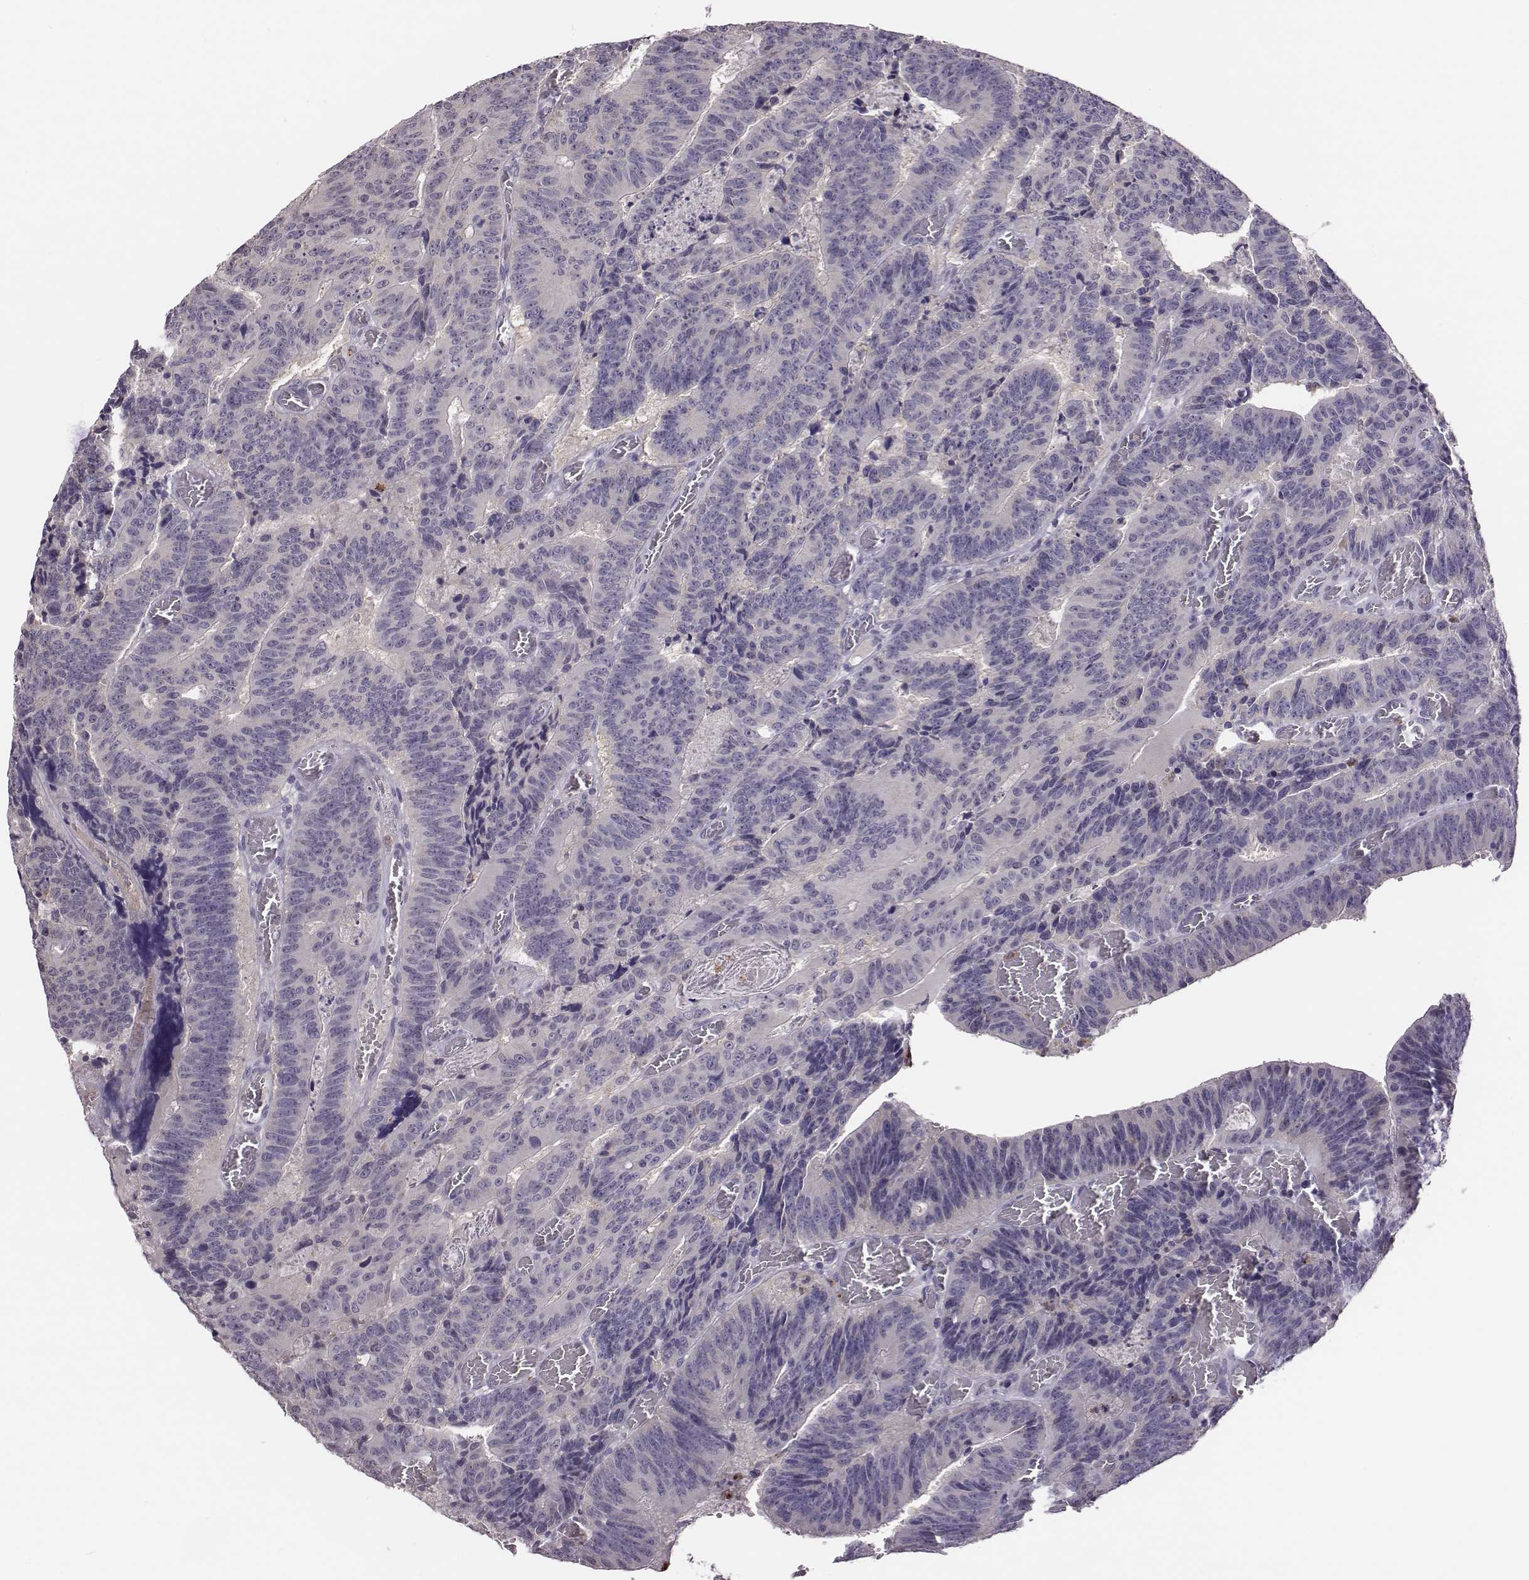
{"staining": {"intensity": "negative", "quantity": "none", "location": "none"}, "tissue": "colorectal cancer", "cell_type": "Tumor cells", "image_type": "cancer", "snomed": [{"axis": "morphology", "description": "Adenocarcinoma, NOS"}, {"axis": "topography", "description": "Colon"}], "caption": "The IHC histopathology image has no significant expression in tumor cells of colorectal adenocarcinoma tissue.", "gene": "KMO", "patient": {"sex": "female", "age": 82}}